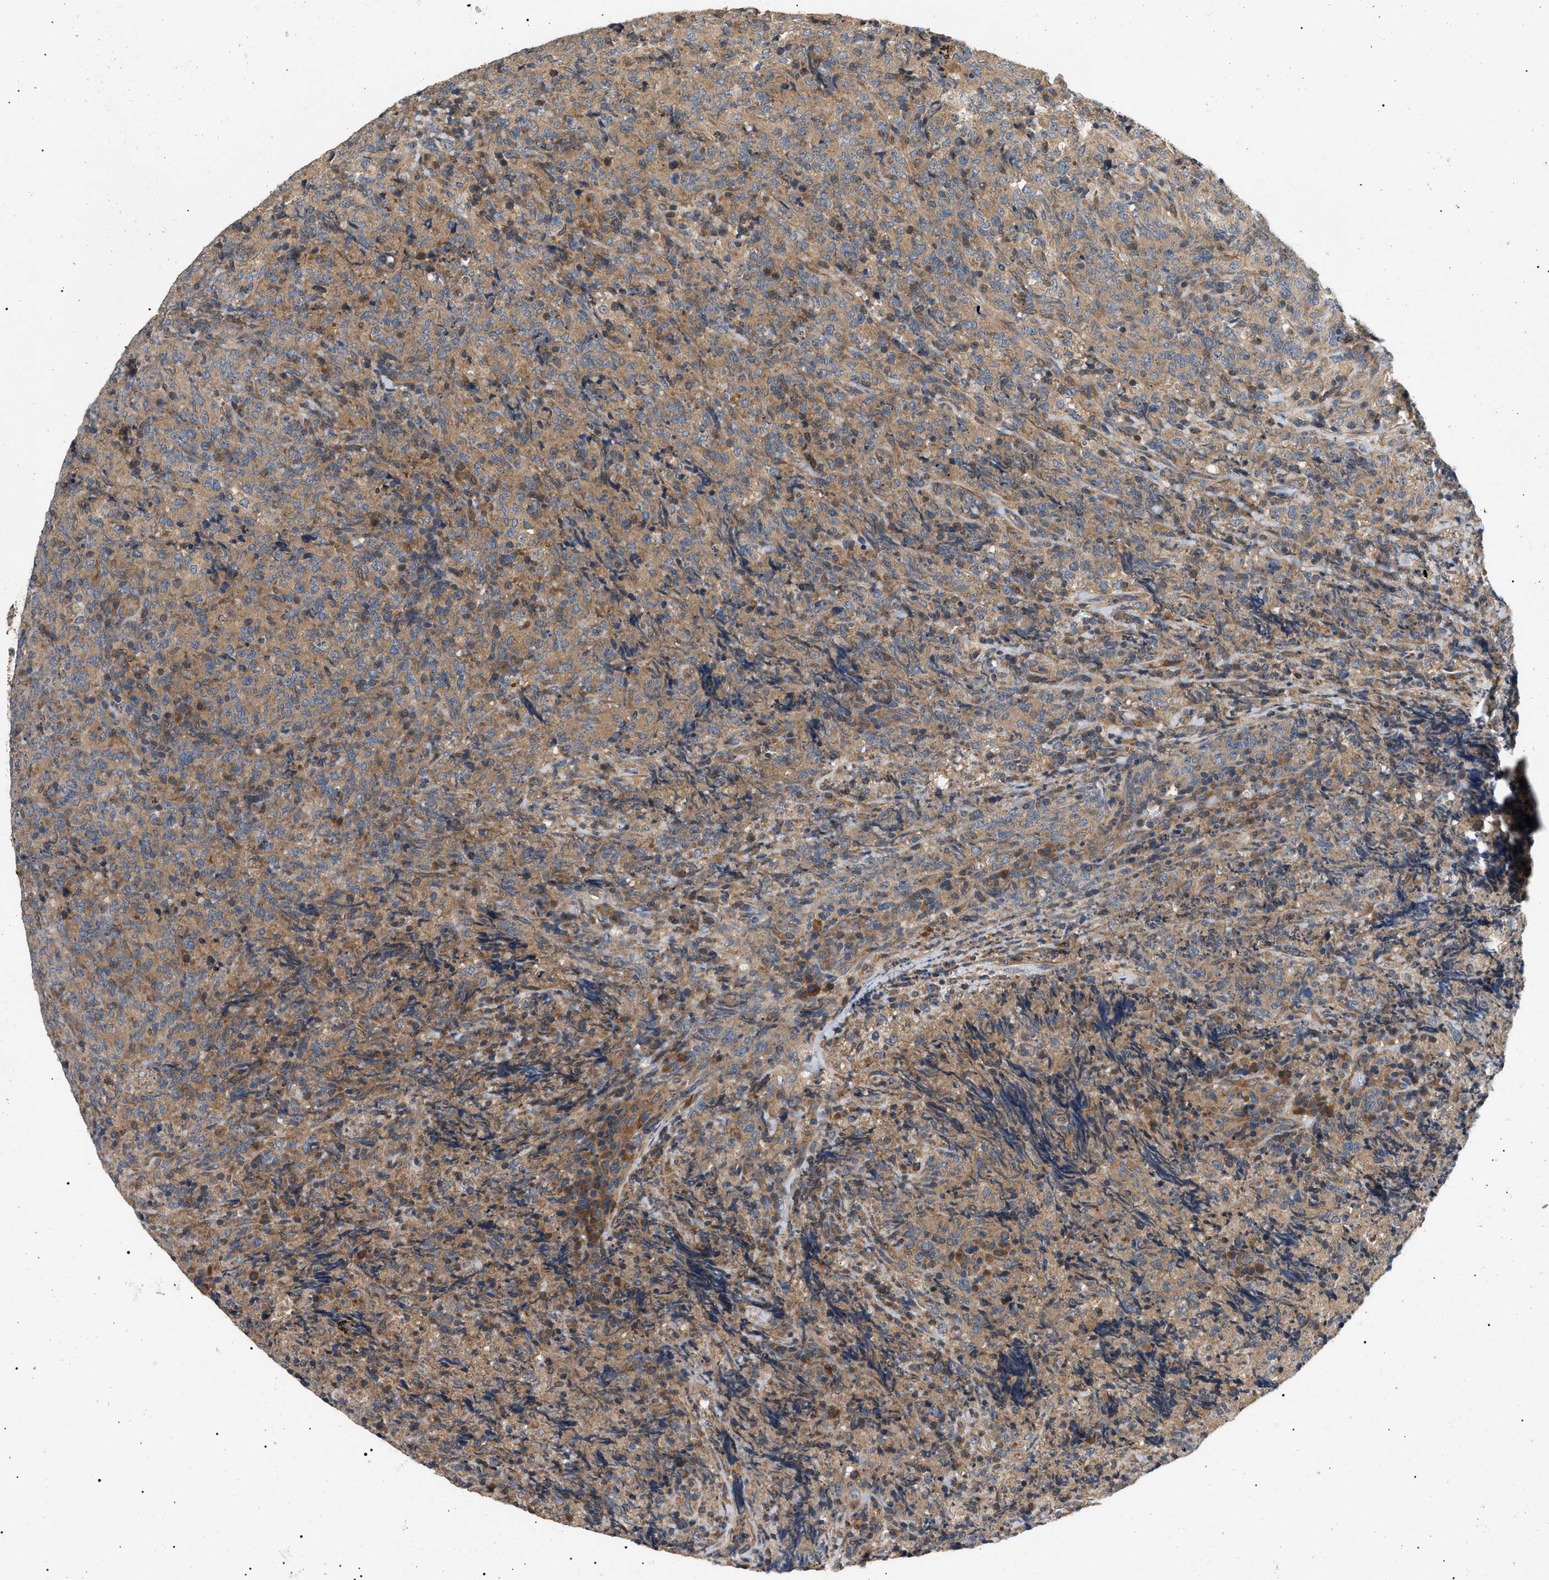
{"staining": {"intensity": "moderate", "quantity": "25%-75%", "location": "cytoplasmic/membranous"}, "tissue": "lymphoma", "cell_type": "Tumor cells", "image_type": "cancer", "snomed": [{"axis": "morphology", "description": "Malignant lymphoma, non-Hodgkin's type, High grade"}, {"axis": "topography", "description": "Tonsil"}], "caption": "A brown stain labels moderate cytoplasmic/membranous expression of a protein in high-grade malignant lymphoma, non-Hodgkin's type tumor cells.", "gene": "PPM1B", "patient": {"sex": "female", "age": 36}}